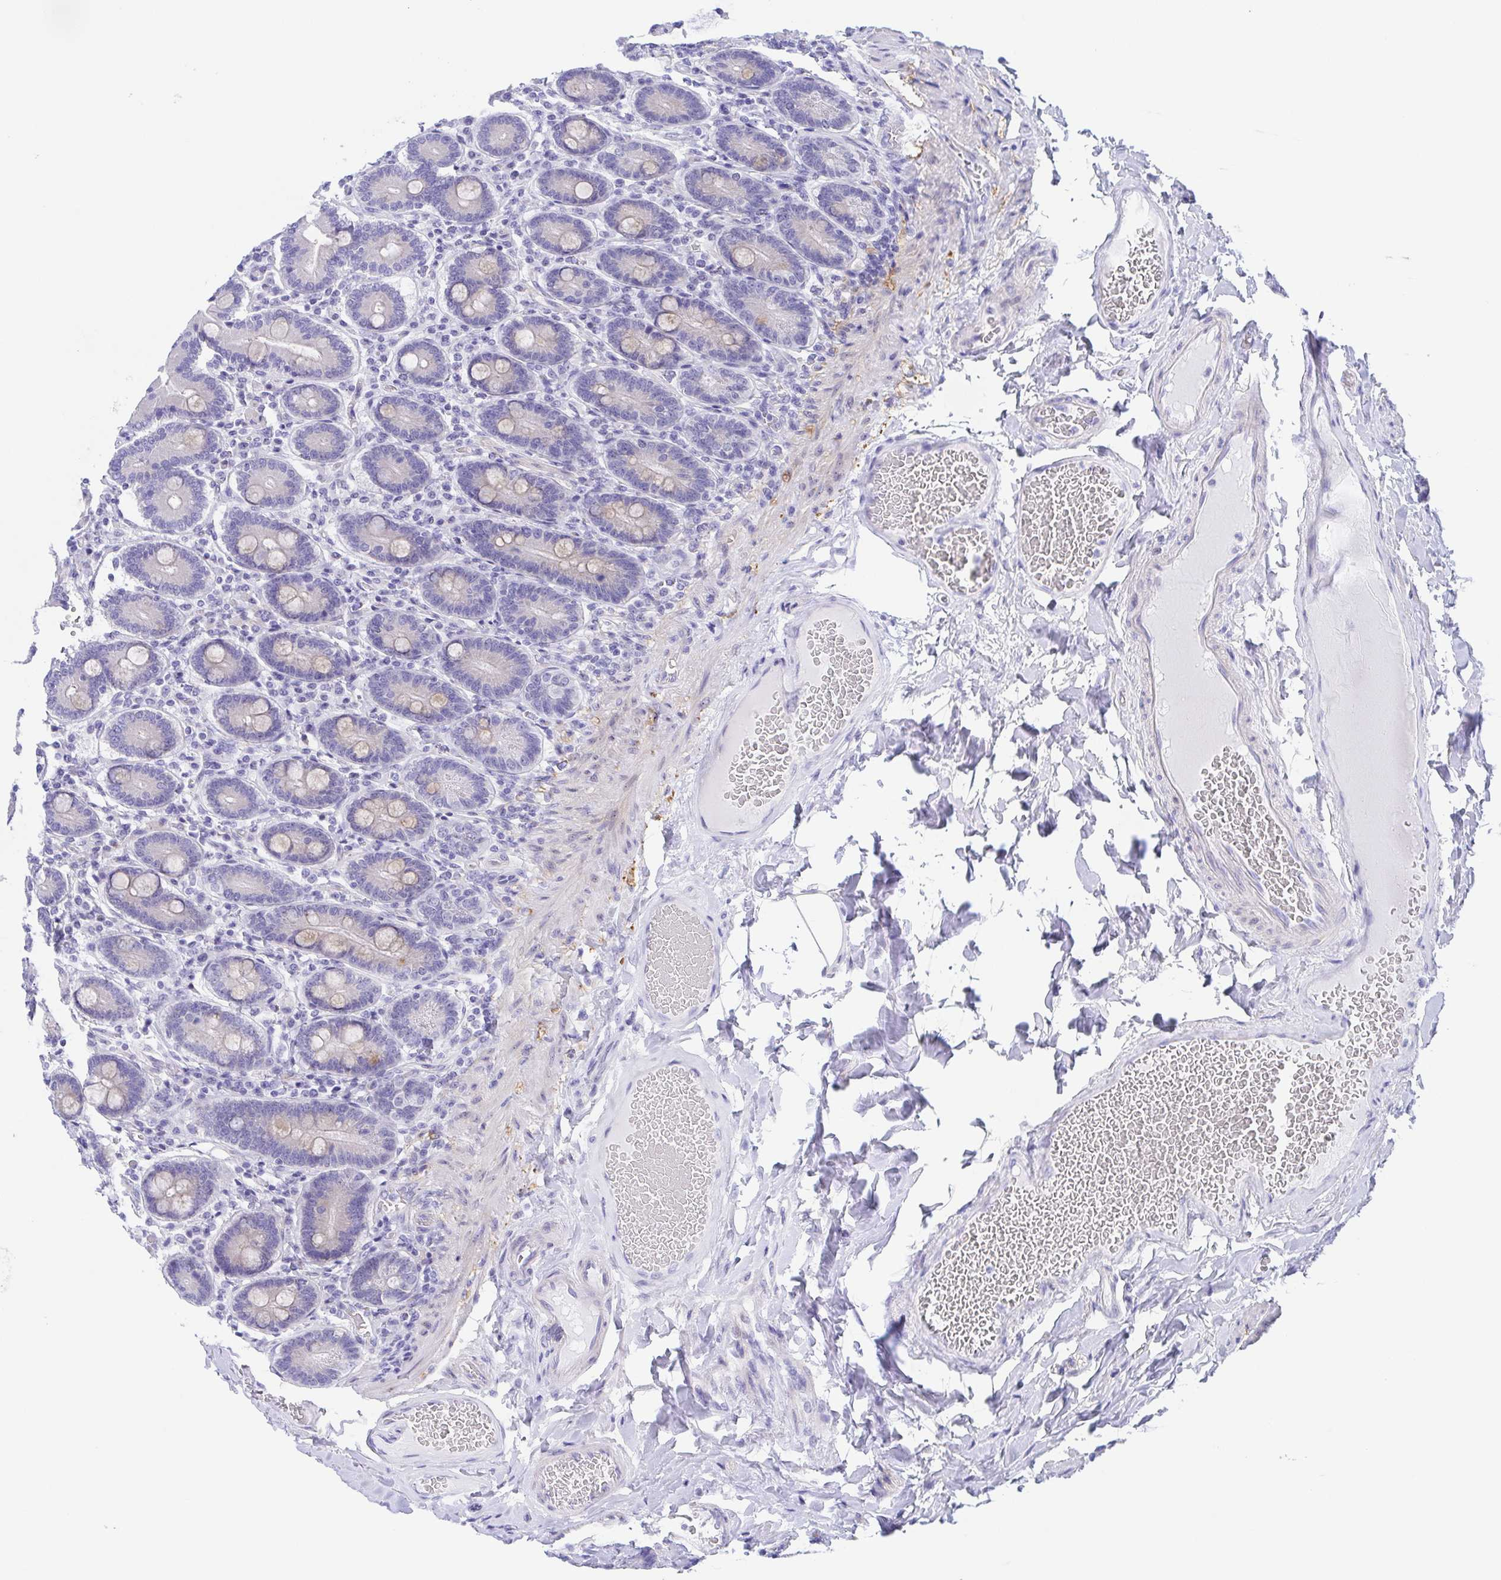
{"staining": {"intensity": "negative", "quantity": "none", "location": "none"}, "tissue": "duodenum", "cell_type": "Glandular cells", "image_type": "normal", "snomed": [{"axis": "morphology", "description": "Normal tissue, NOS"}, {"axis": "topography", "description": "Duodenum"}], "caption": "IHC micrograph of unremarkable duodenum: duodenum stained with DAB demonstrates no significant protein staining in glandular cells.", "gene": "MUCL3", "patient": {"sex": "female", "age": 62}}